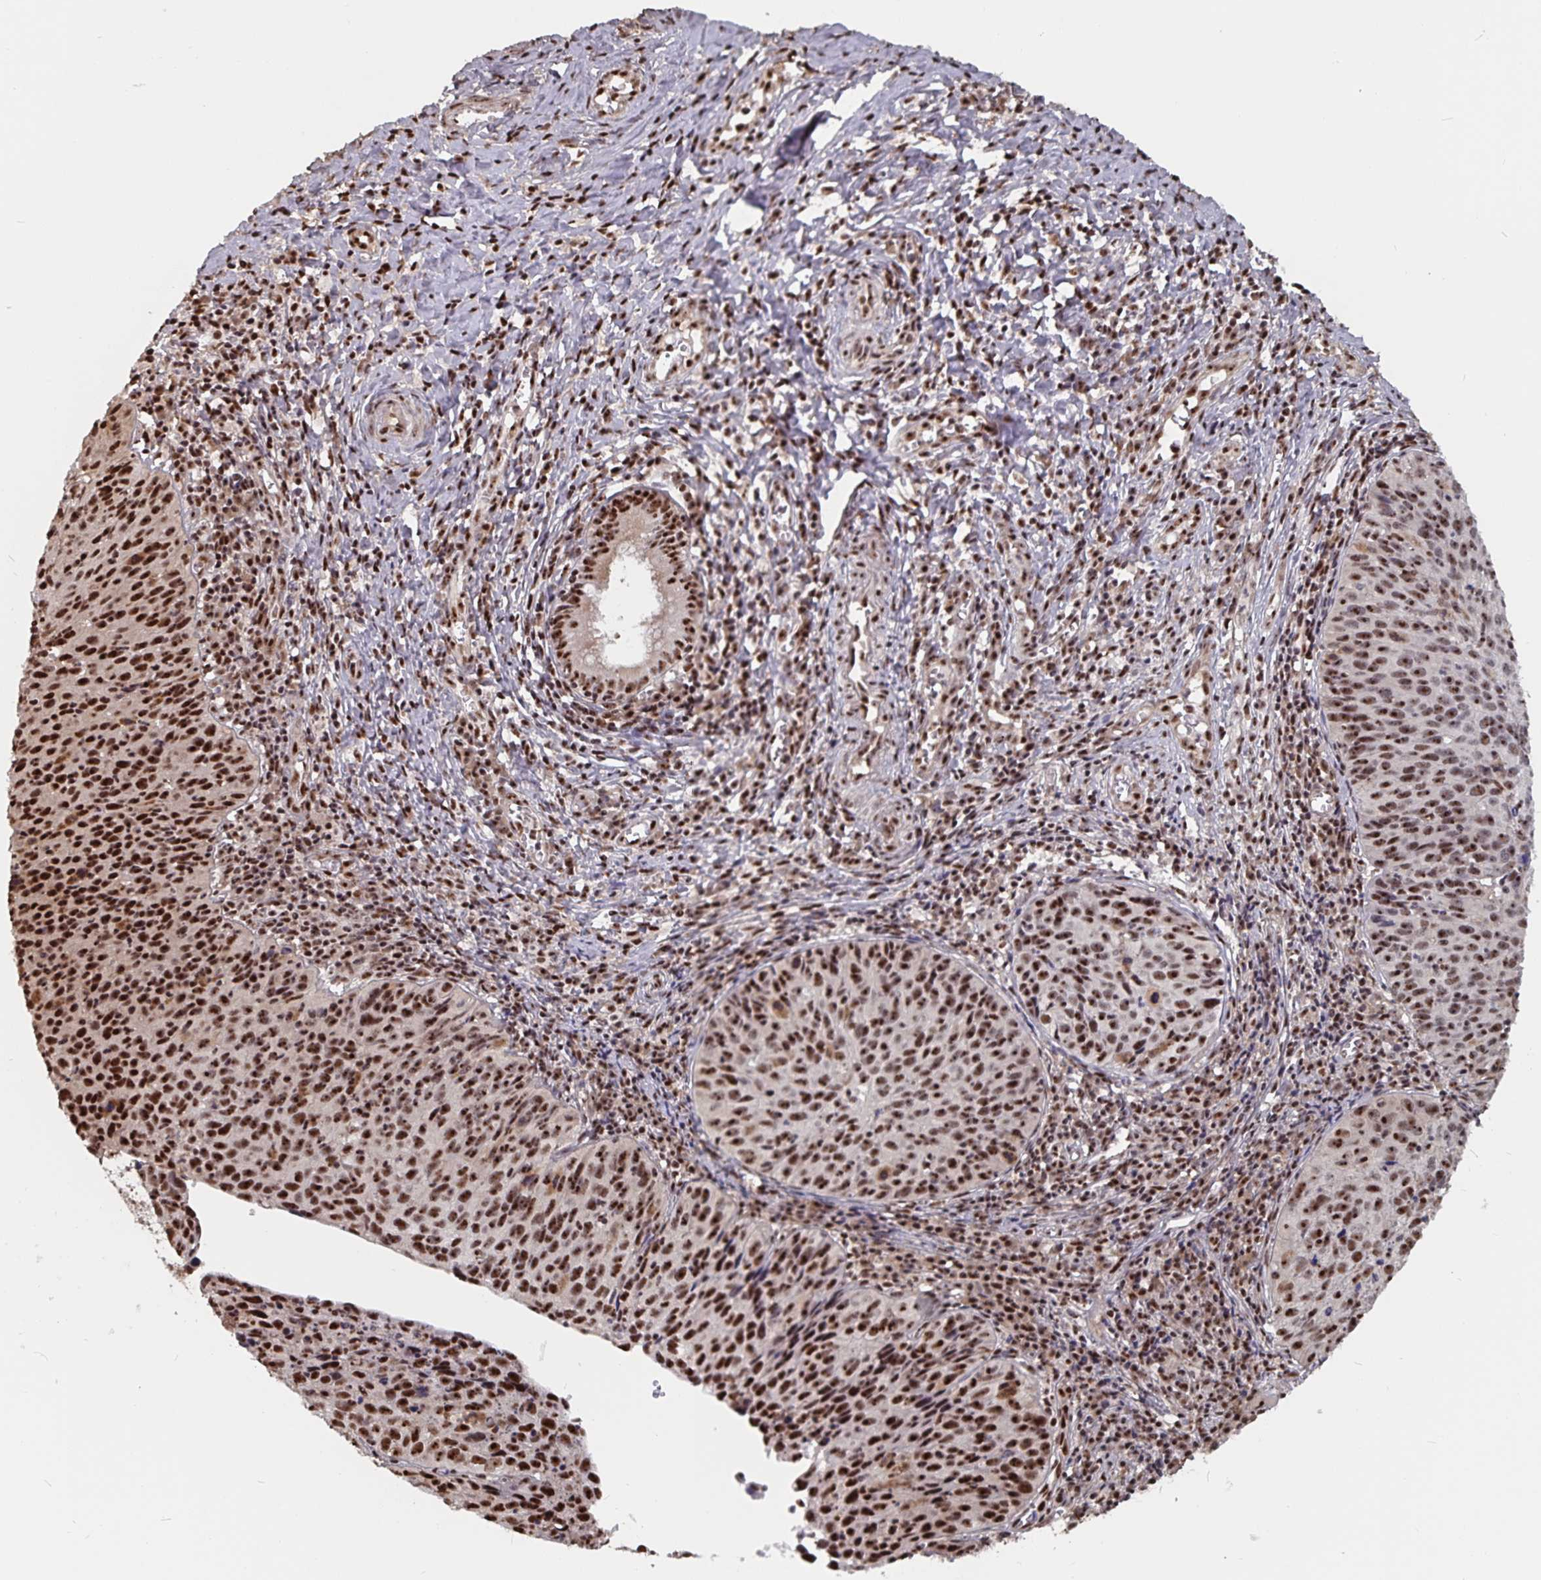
{"staining": {"intensity": "strong", "quantity": ">75%", "location": "nuclear"}, "tissue": "cervical cancer", "cell_type": "Tumor cells", "image_type": "cancer", "snomed": [{"axis": "morphology", "description": "Squamous cell carcinoma, NOS"}, {"axis": "topography", "description": "Cervix"}], "caption": "Immunohistochemical staining of human cervical cancer (squamous cell carcinoma) shows high levels of strong nuclear protein staining in approximately >75% of tumor cells.", "gene": "LAS1L", "patient": {"sex": "female", "age": 31}}